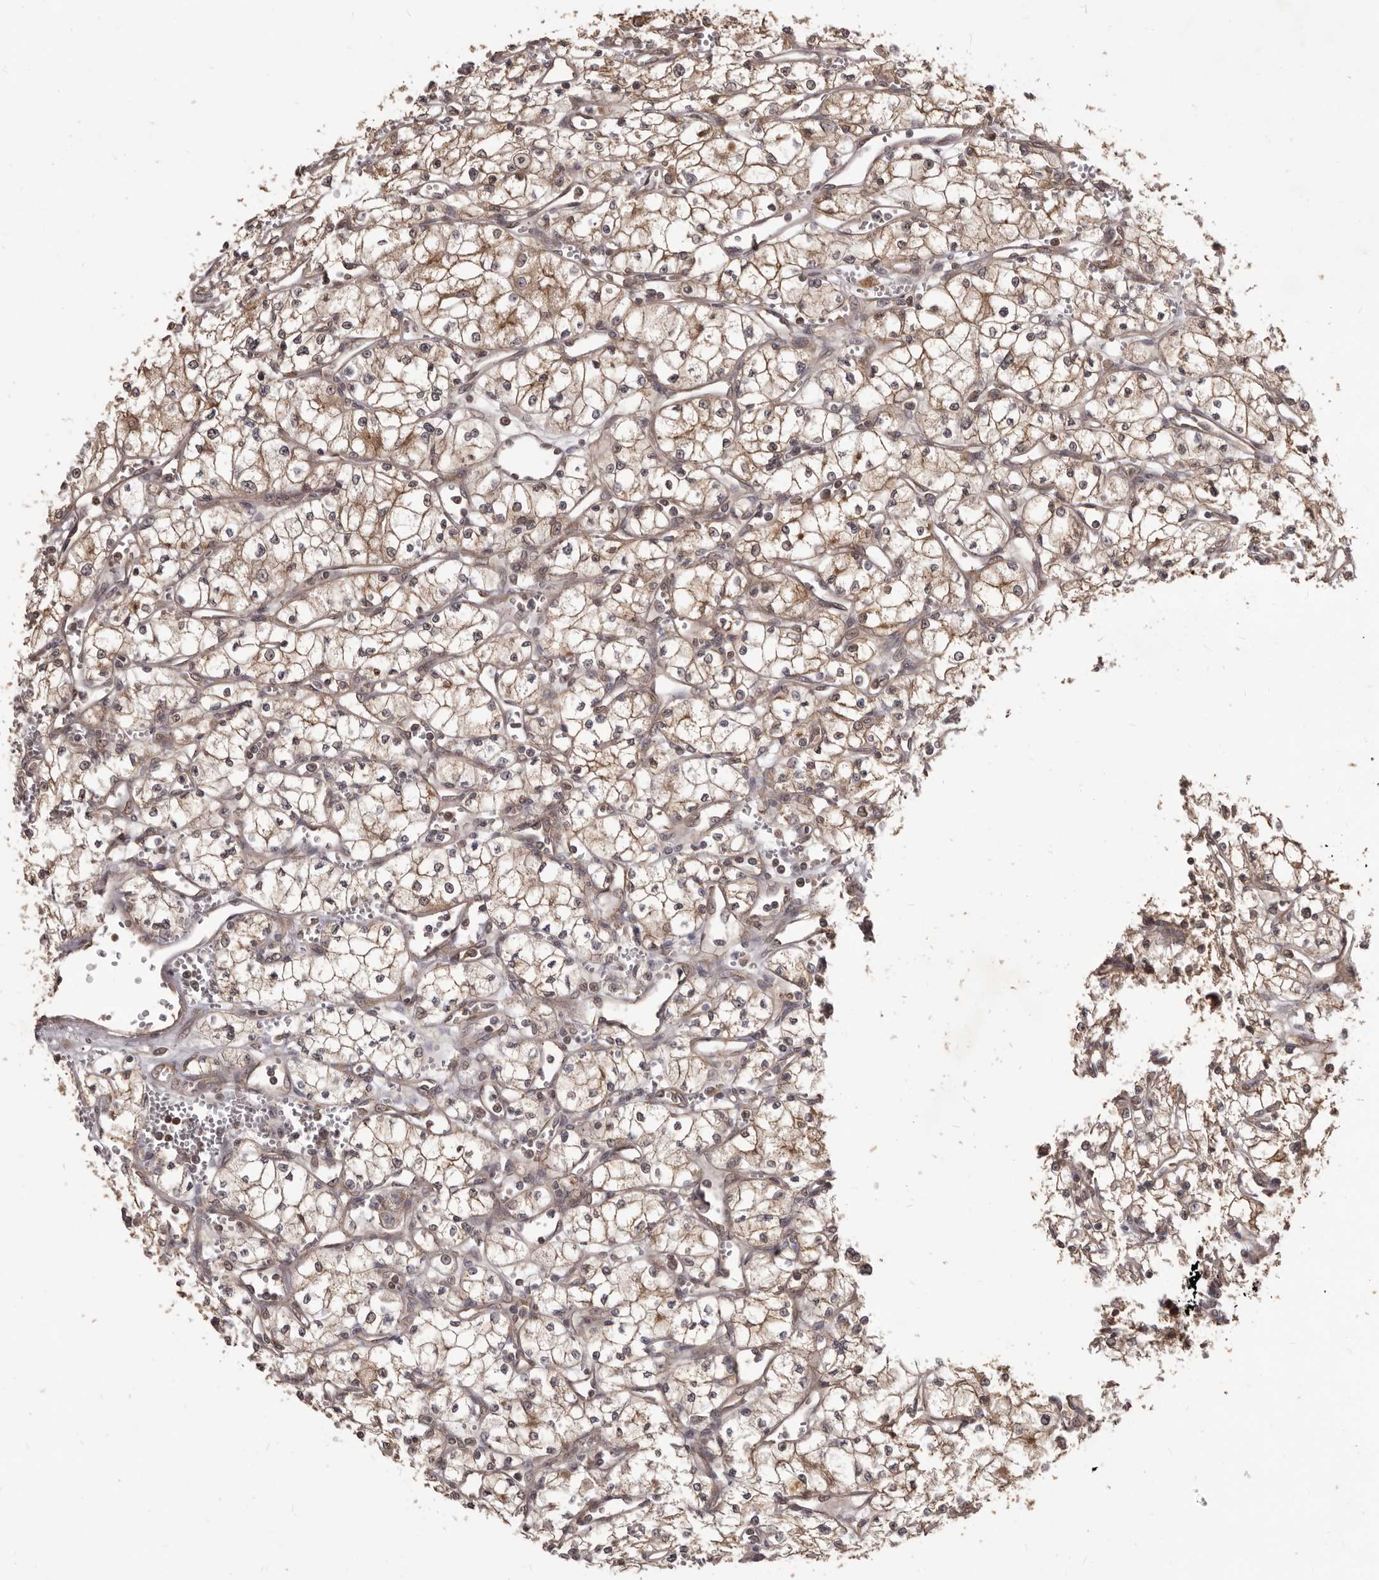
{"staining": {"intensity": "moderate", "quantity": ">75%", "location": "cytoplasmic/membranous"}, "tissue": "renal cancer", "cell_type": "Tumor cells", "image_type": "cancer", "snomed": [{"axis": "morphology", "description": "Adenocarcinoma, NOS"}, {"axis": "topography", "description": "Kidney"}], "caption": "Human adenocarcinoma (renal) stained for a protein (brown) displays moderate cytoplasmic/membranous positive expression in about >75% of tumor cells.", "gene": "MTO1", "patient": {"sex": "male", "age": 59}}